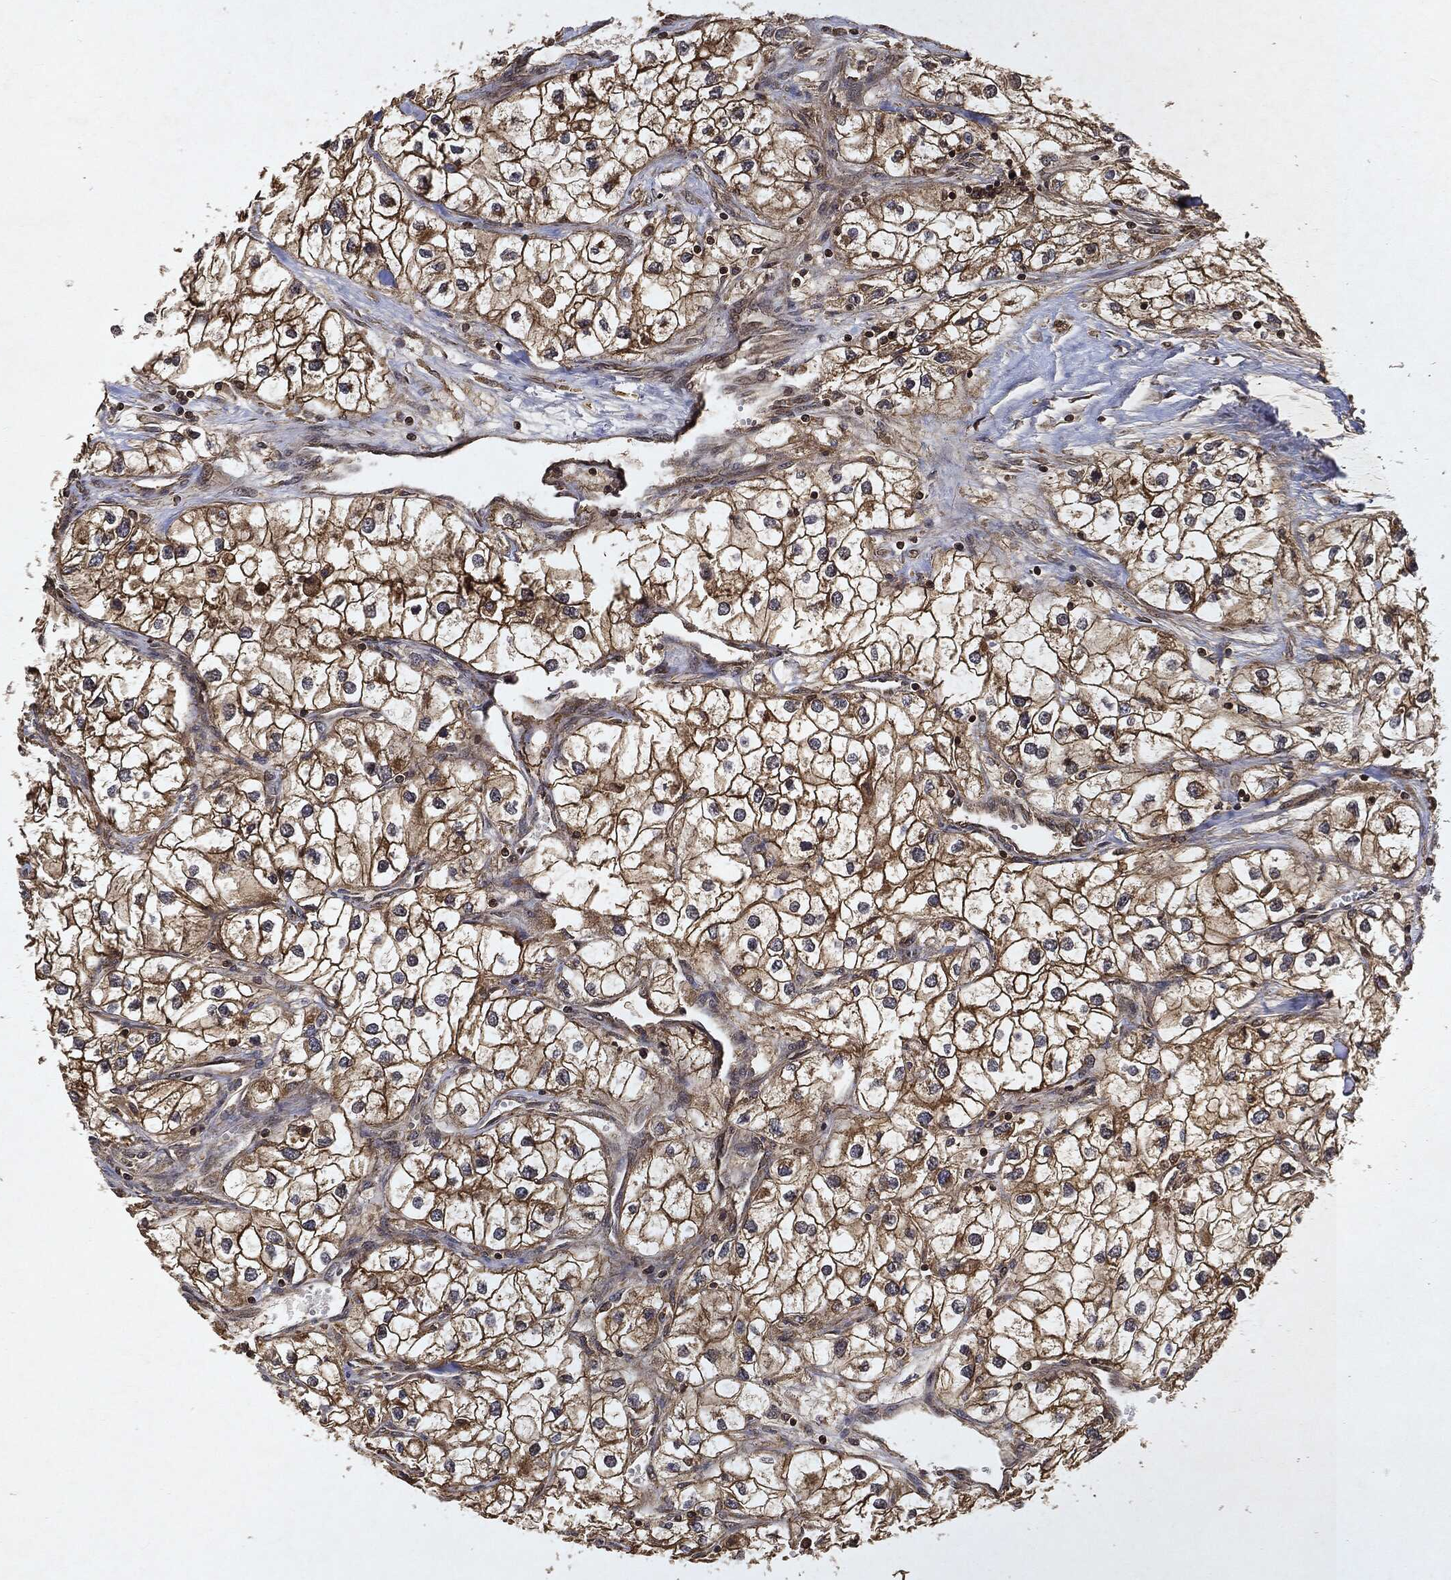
{"staining": {"intensity": "strong", "quantity": "25%-75%", "location": "cytoplasmic/membranous"}, "tissue": "renal cancer", "cell_type": "Tumor cells", "image_type": "cancer", "snomed": [{"axis": "morphology", "description": "Adenocarcinoma, NOS"}, {"axis": "topography", "description": "Kidney"}], "caption": "Renal cancer stained with immunohistochemistry (IHC) exhibits strong cytoplasmic/membranous staining in approximately 25%-75% of tumor cells.", "gene": "ZNF226", "patient": {"sex": "male", "age": 59}}